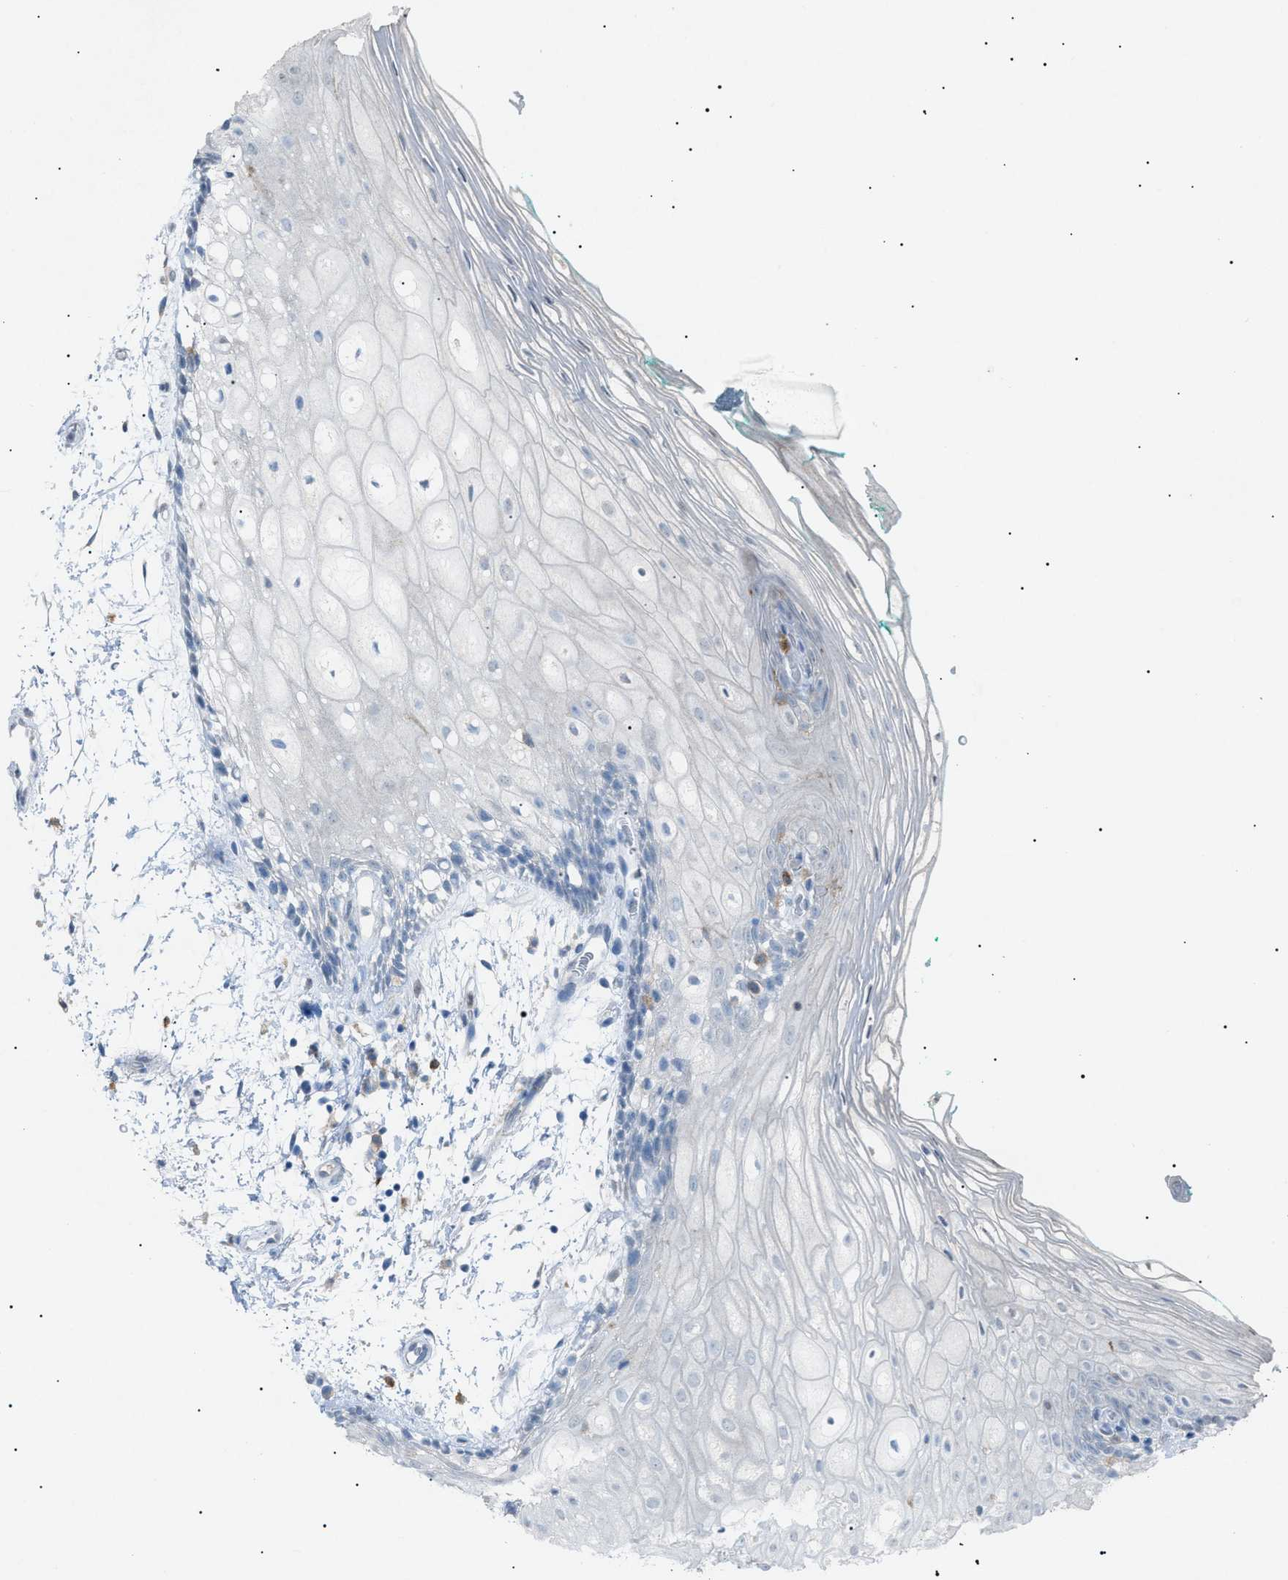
{"staining": {"intensity": "negative", "quantity": "none", "location": "none"}, "tissue": "oral mucosa", "cell_type": "Squamous epithelial cells", "image_type": "normal", "snomed": [{"axis": "morphology", "description": "Normal tissue, NOS"}, {"axis": "topography", "description": "Skeletal muscle"}, {"axis": "topography", "description": "Oral tissue"}, {"axis": "topography", "description": "Peripheral nerve tissue"}], "caption": "Immunohistochemistry photomicrograph of benign oral mucosa: human oral mucosa stained with DAB (3,3'-diaminobenzidine) displays no significant protein staining in squamous epithelial cells.", "gene": "BTK", "patient": {"sex": "female", "age": 84}}